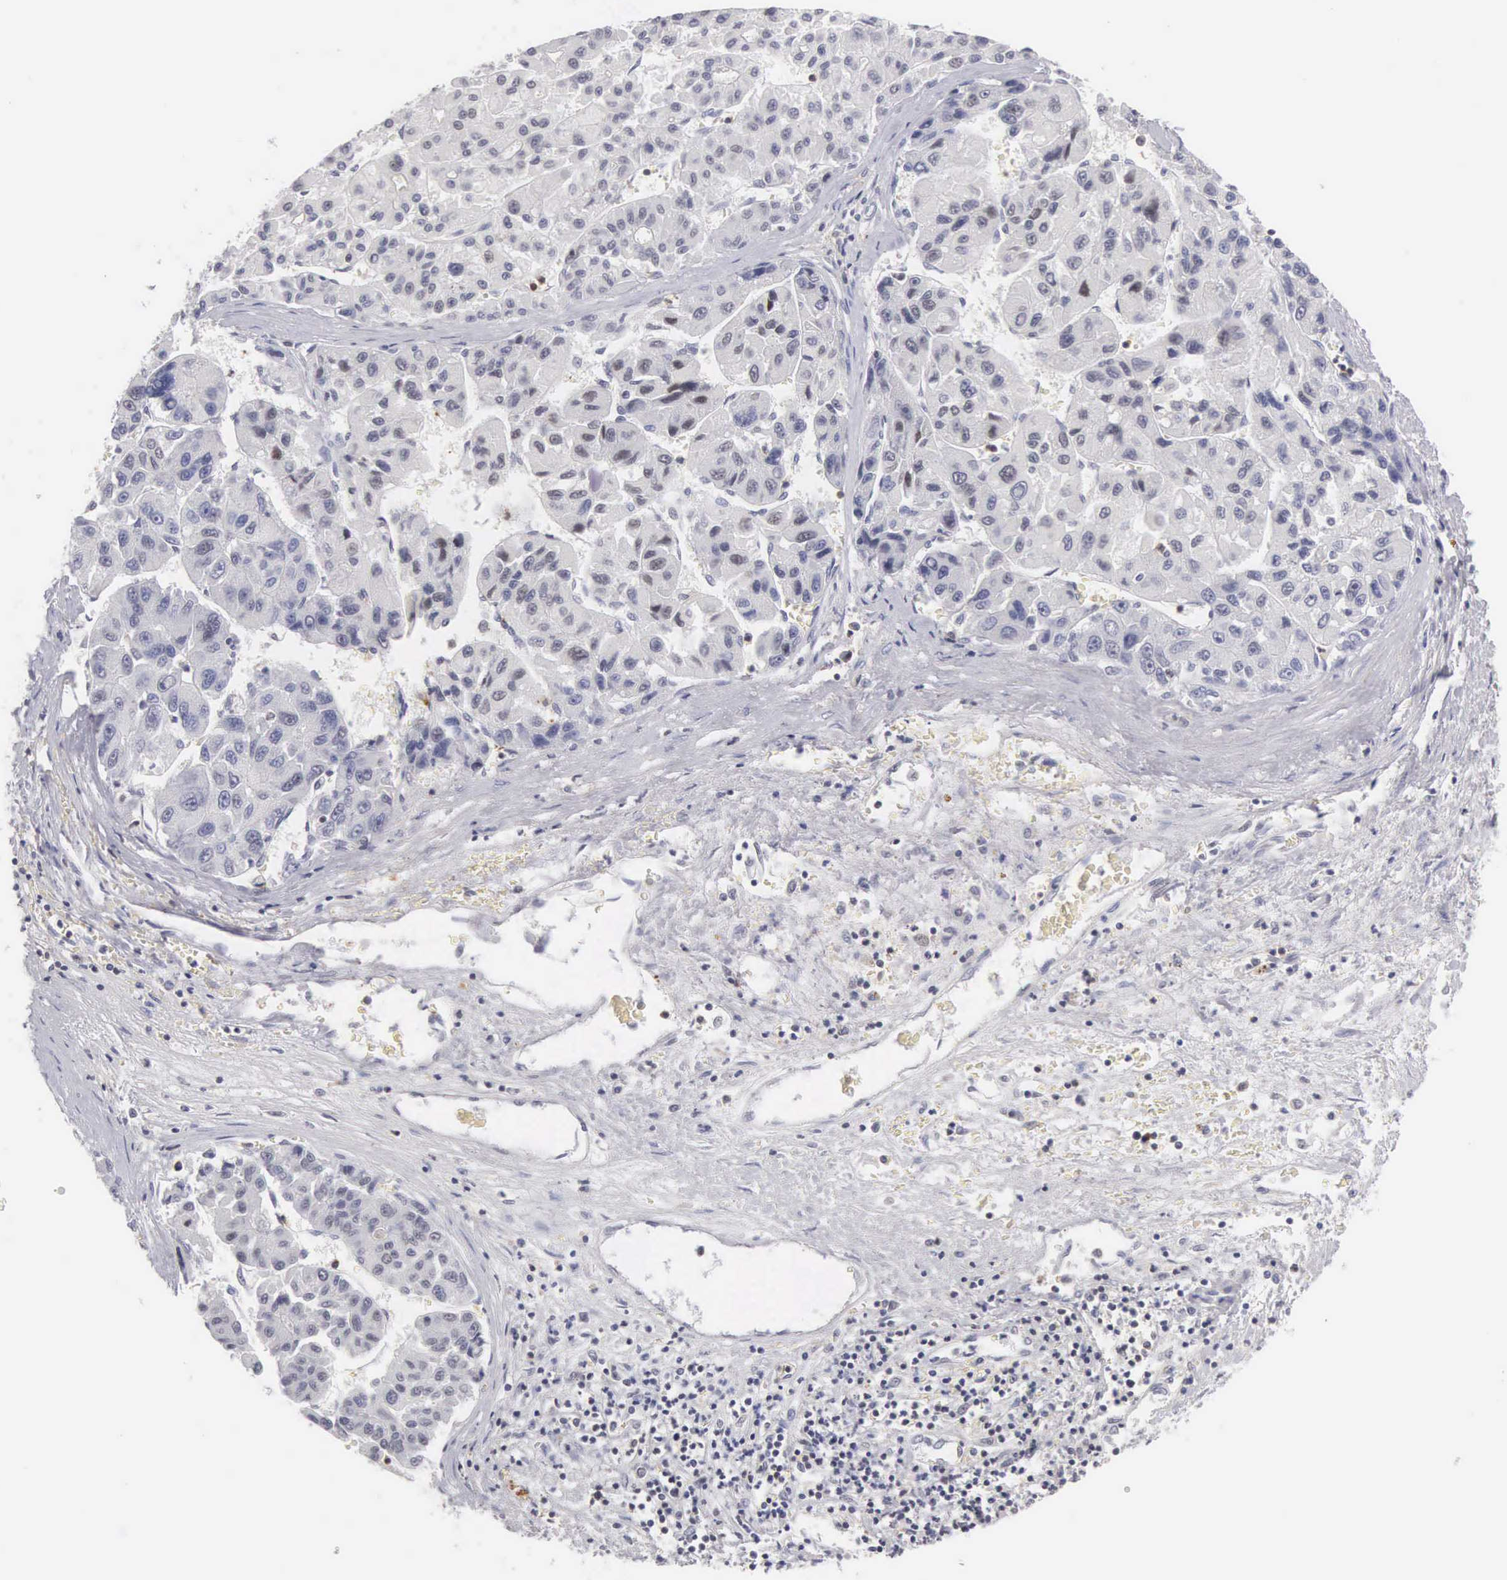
{"staining": {"intensity": "negative", "quantity": "none", "location": "none"}, "tissue": "liver cancer", "cell_type": "Tumor cells", "image_type": "cancer", "snomed": [{"axis": "morphology", "description": "Carcinoma, Hepatocellular, NOS"}, {"axis": "topography", "description": "Liver"}], "caption": "DAB (3,3'-diaminobenzidine) immunohistochemical staining of liver hepatocellular carcinoma displays no significant staining in tumor cells.", "gene": "FAM47A", "patient": {"sex": "male", "age": 64}}